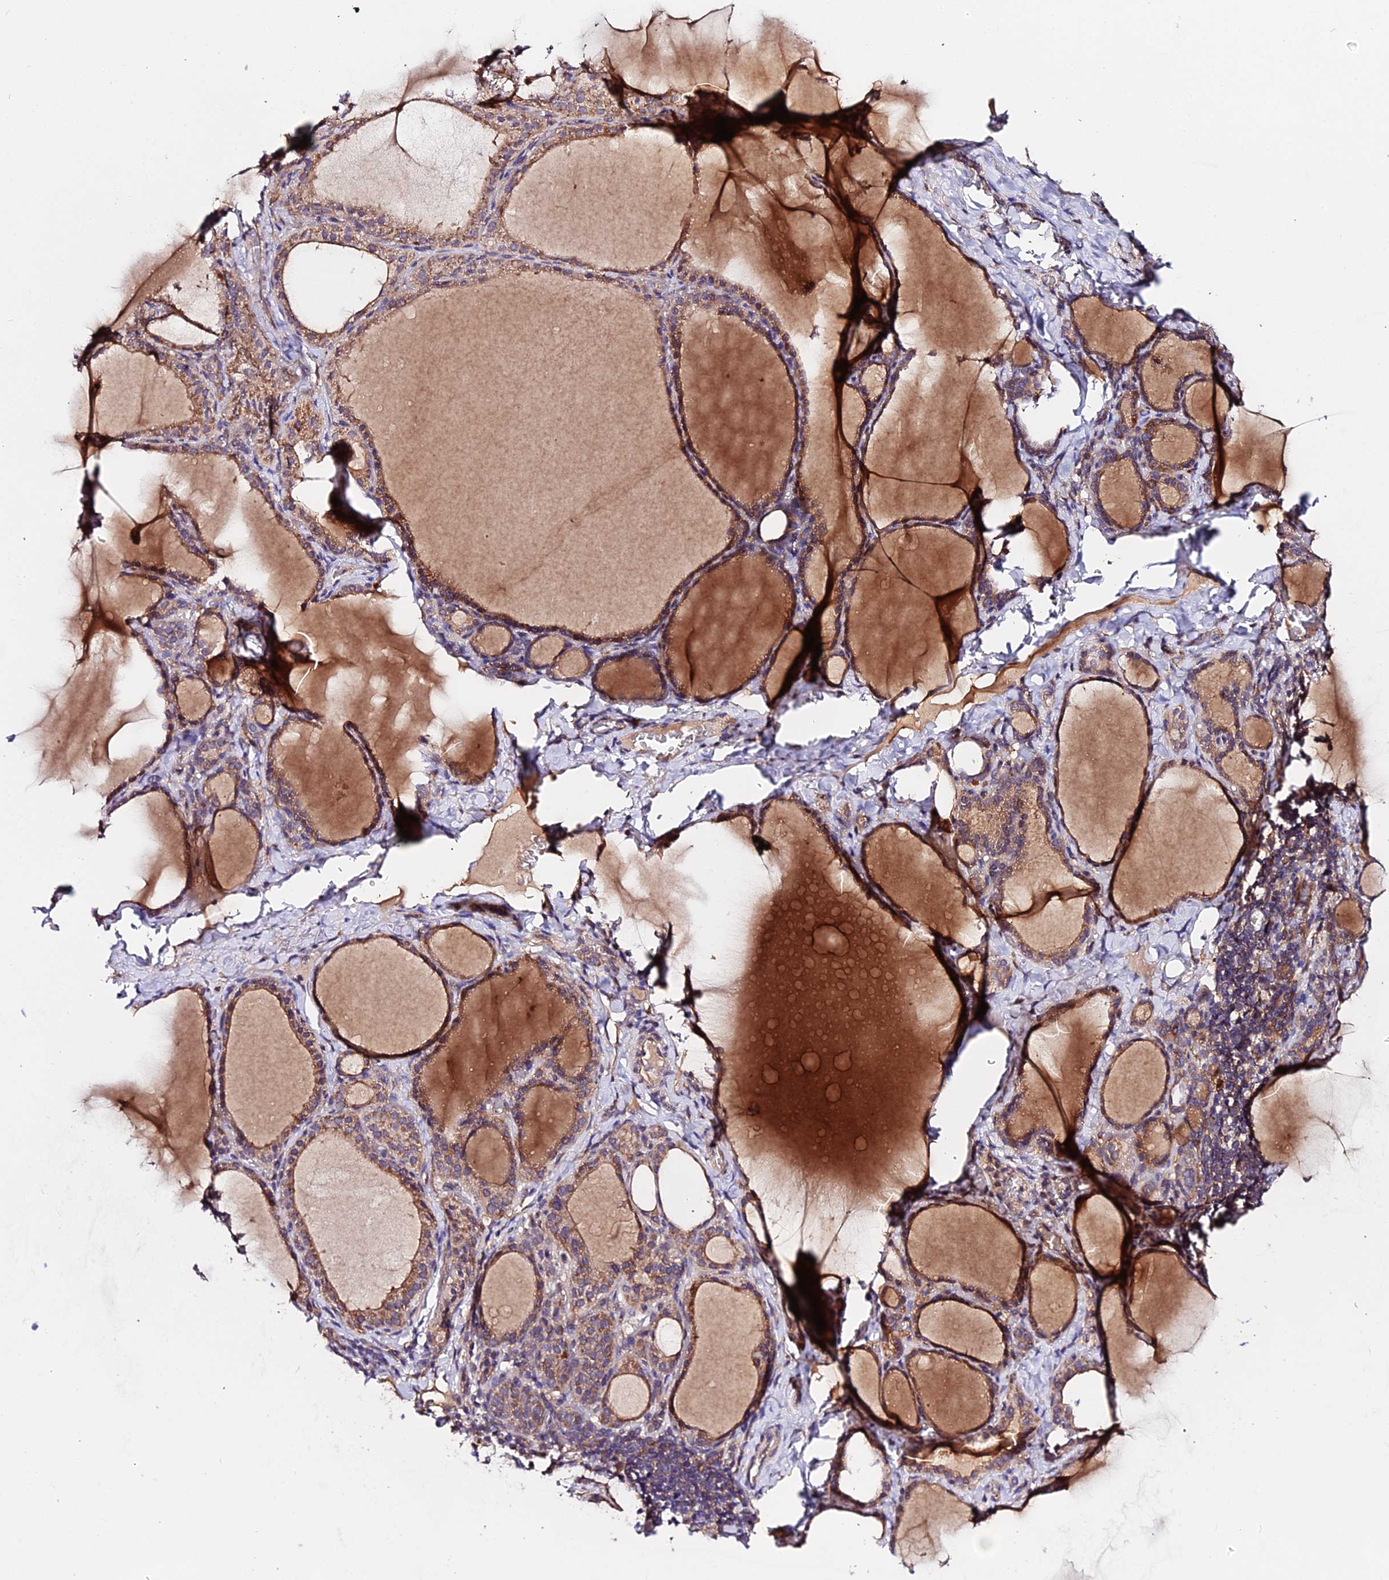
{"staining": {"intensity": "moderate", "quantity": ">75%", "location": "cytoplasmic/membranous"}, "tissue": "thyroid gland", "cell_type": "Glandular cells", "image_type": "normal", "snomed": [{"axis": "morphology", "description": "Normal tissue, NOS"}, {"axis": "topography", "description": "Thyroid gland"}], "caption": "Thyroid gland stained with a brown dye demonstrates moderate cytoplasmic/membranous positive expression in about >75% of glandular cells.", "gene": "ZBED8", "patient": {"sex": "female", "age": 39}}